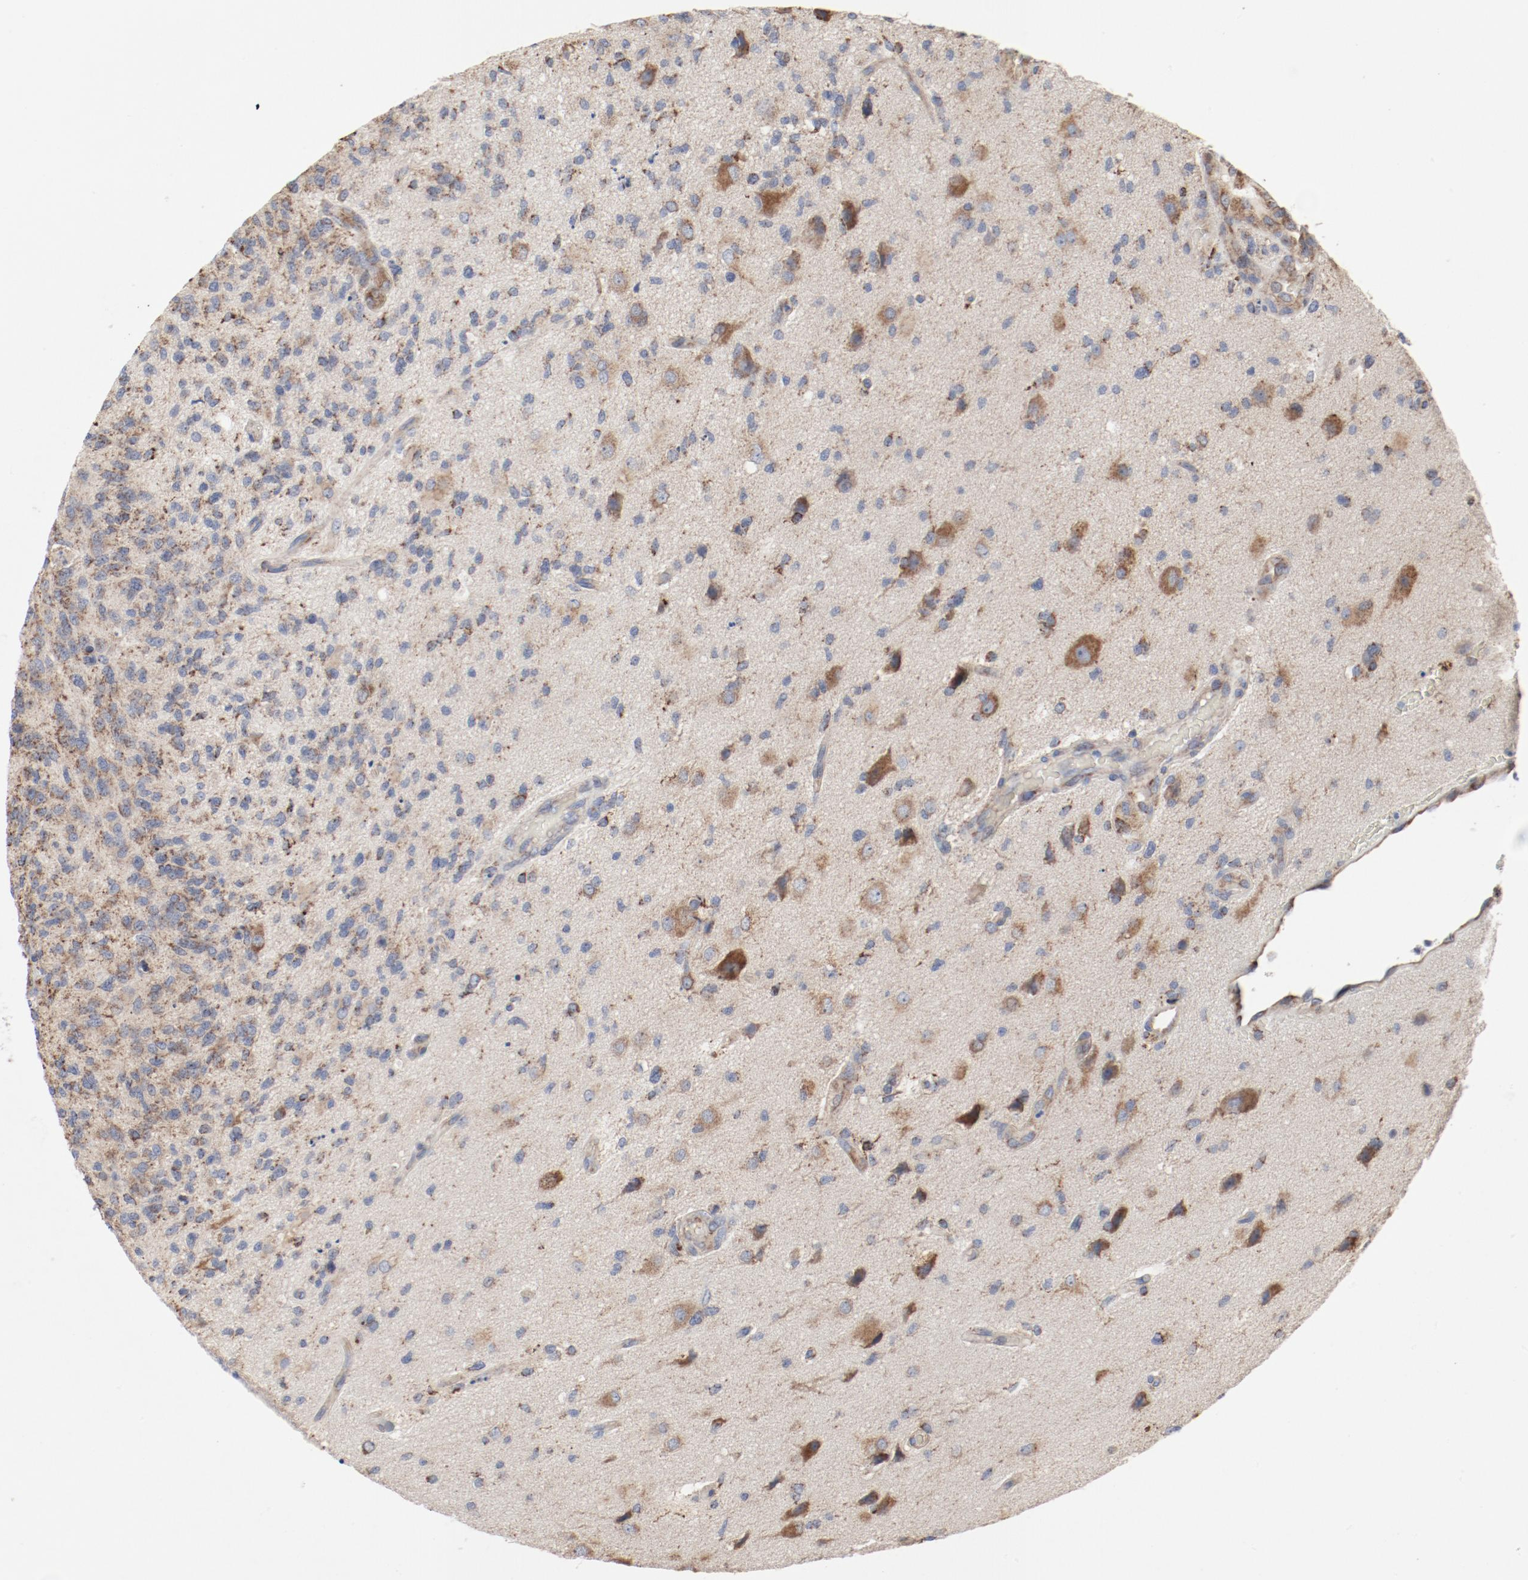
{"staining": {"intensity": "weak", "quantity": "25%-75%", "location": "cytoplasmic/membranous"}, "tissue": "glioma", "cell_type": "Tumor cells", "image_type": "cancer", "snomed": [{"axis": "morphology", "description": "Normal tissue, NOS"}, {"axis": "morphology", "description": "Glioma, malignant, High grade"}, {"axis": "topography", "description": "Cerebral cortex"}], "caption": "Tumor cells demonstrate low levels of weak cytoplasmic/membranous staining in approximately 25%-75% of cells in glioma. Using DAB (brown) and hematoxylin (blue) stains, captured at high magnification using brightfield microscopy.", "gene": "SETD3", "patient": {"sex": "male", "age": 75}}